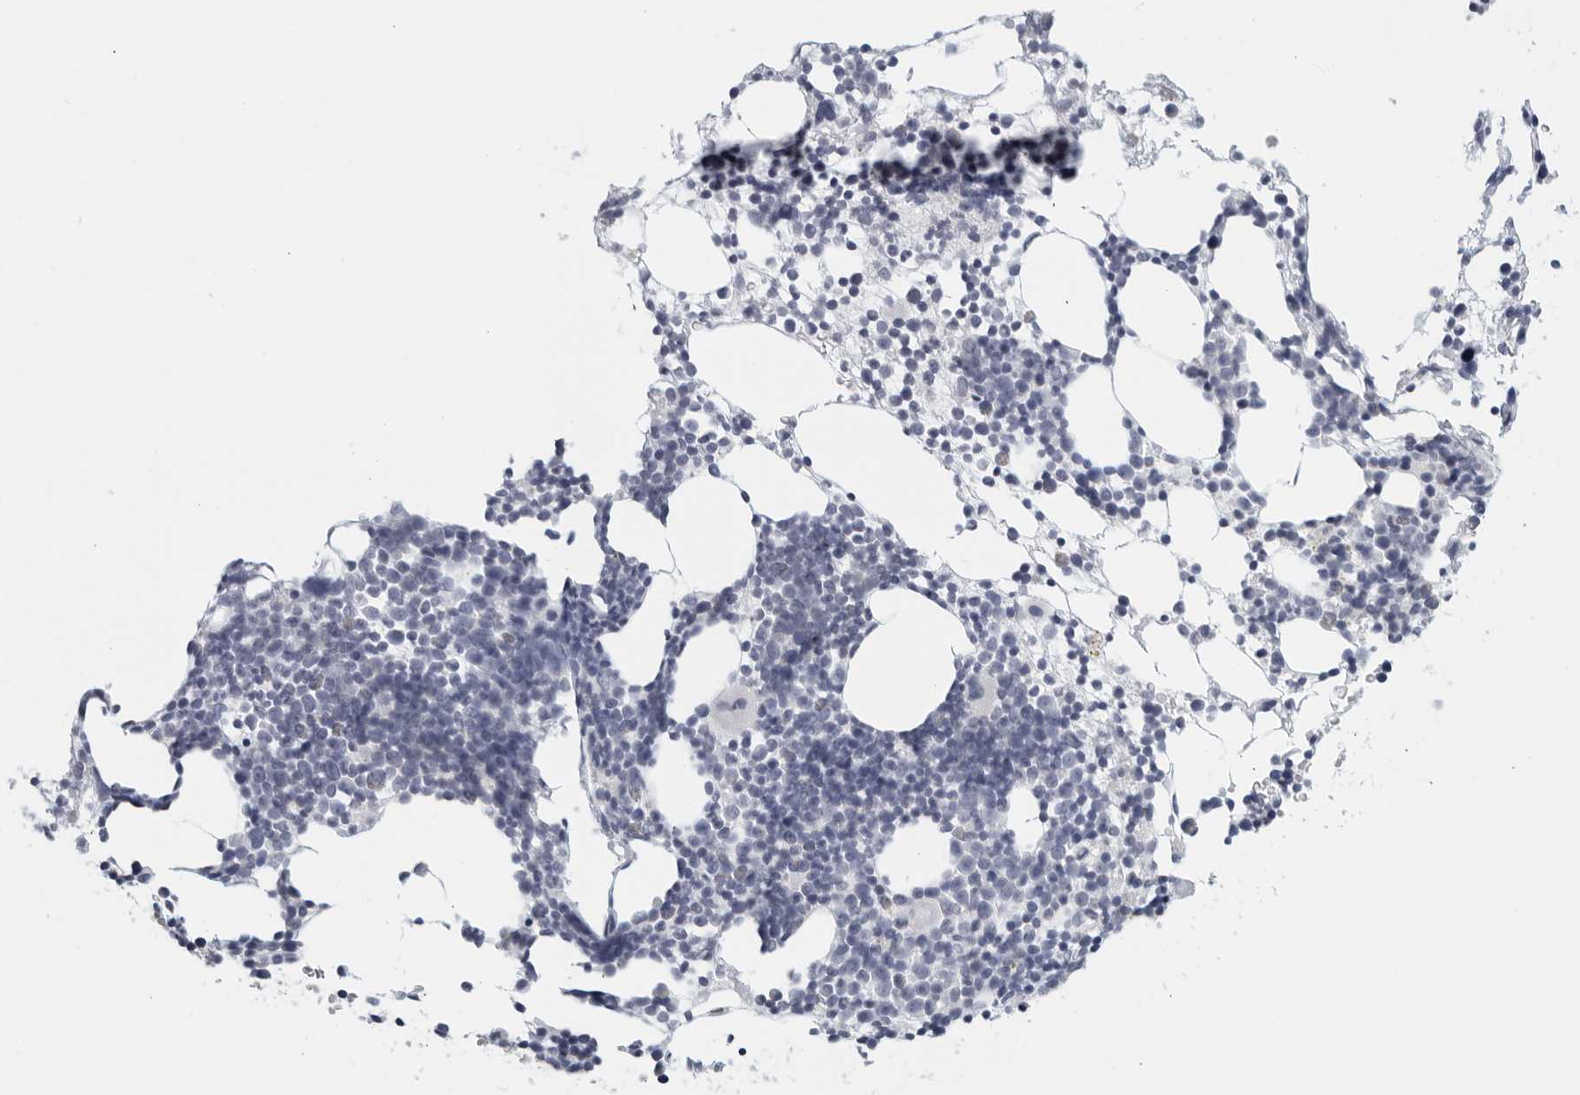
{"staining": {"intensity": "negative", "quantity": "none", "location": "none"}, "tissue": "bone marrow", "cell_type": "Hematopoietic cells", "image_type": "normal", "snomed": [{"axis": "morphology", "description": "Normal tissue, NOS"}, {"axis": "morphology", "description": "Inflammation, NOS"}, {"axis": "topography", "description": "Bone marrow"}], "caption": "DAB immunohistochemical staining of normal bone marrow shows no significant staining in hematopoietic cells.", "gene": "MATN1", "patient": {"sex": "male", "age": 44}}